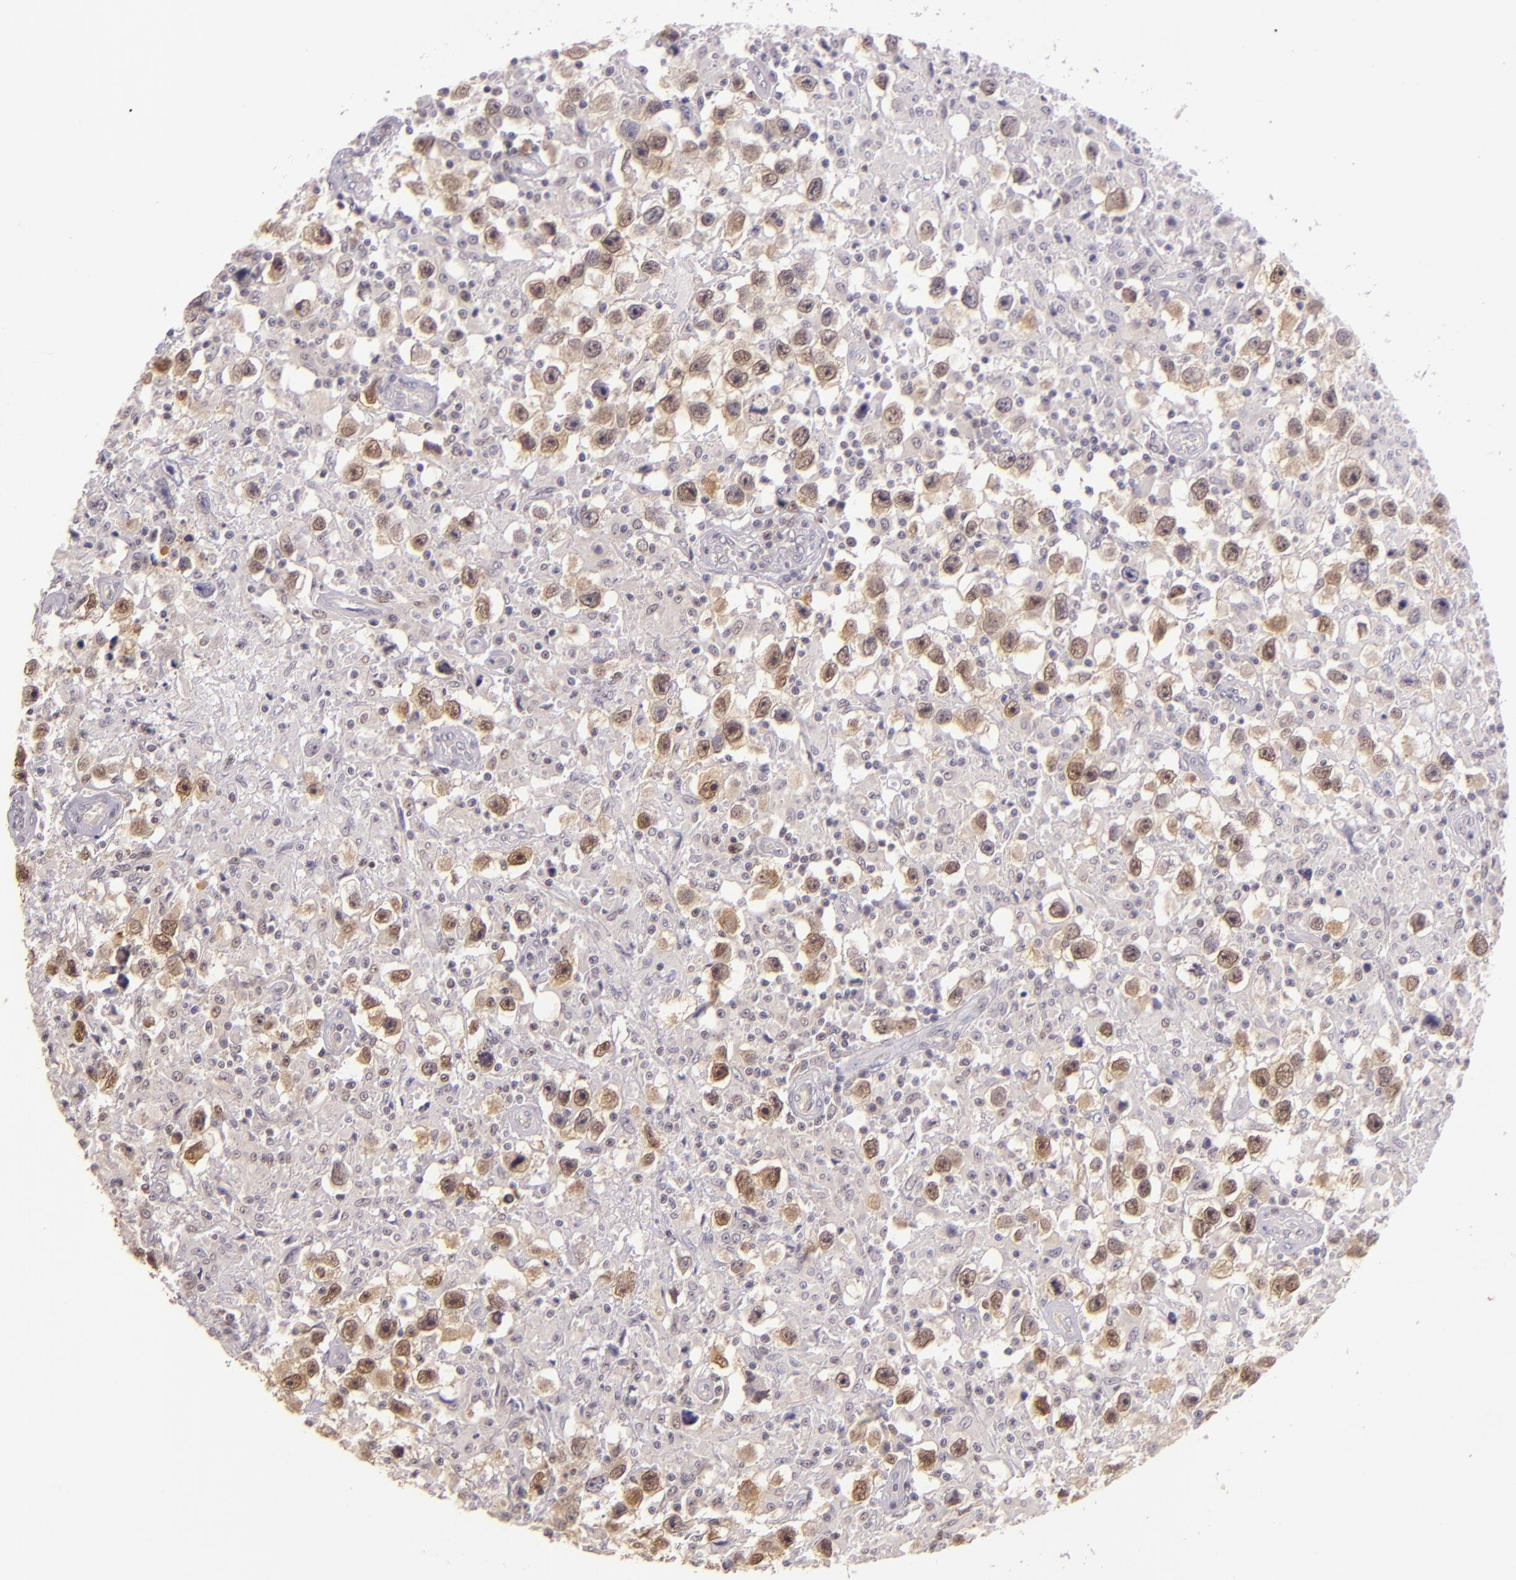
{"staining": {"intensity": "moderate", "quantity": "25%-75%", "location": "nuclear"}, "tissue": "testis cancer", "cell_type": "Tumor cells", "image_type": "cancer", "snomed": [{"axis": "morphology", "description": "Seminoma, NOS"}, {"axis": "topography", "description": "Testis"}], "caption": "Seminoma (testis) stained with a protein marker displays moderate staining in tumor cells.", "gene": "HSPA8", "patient": {"sex": "male", "age": 34}}